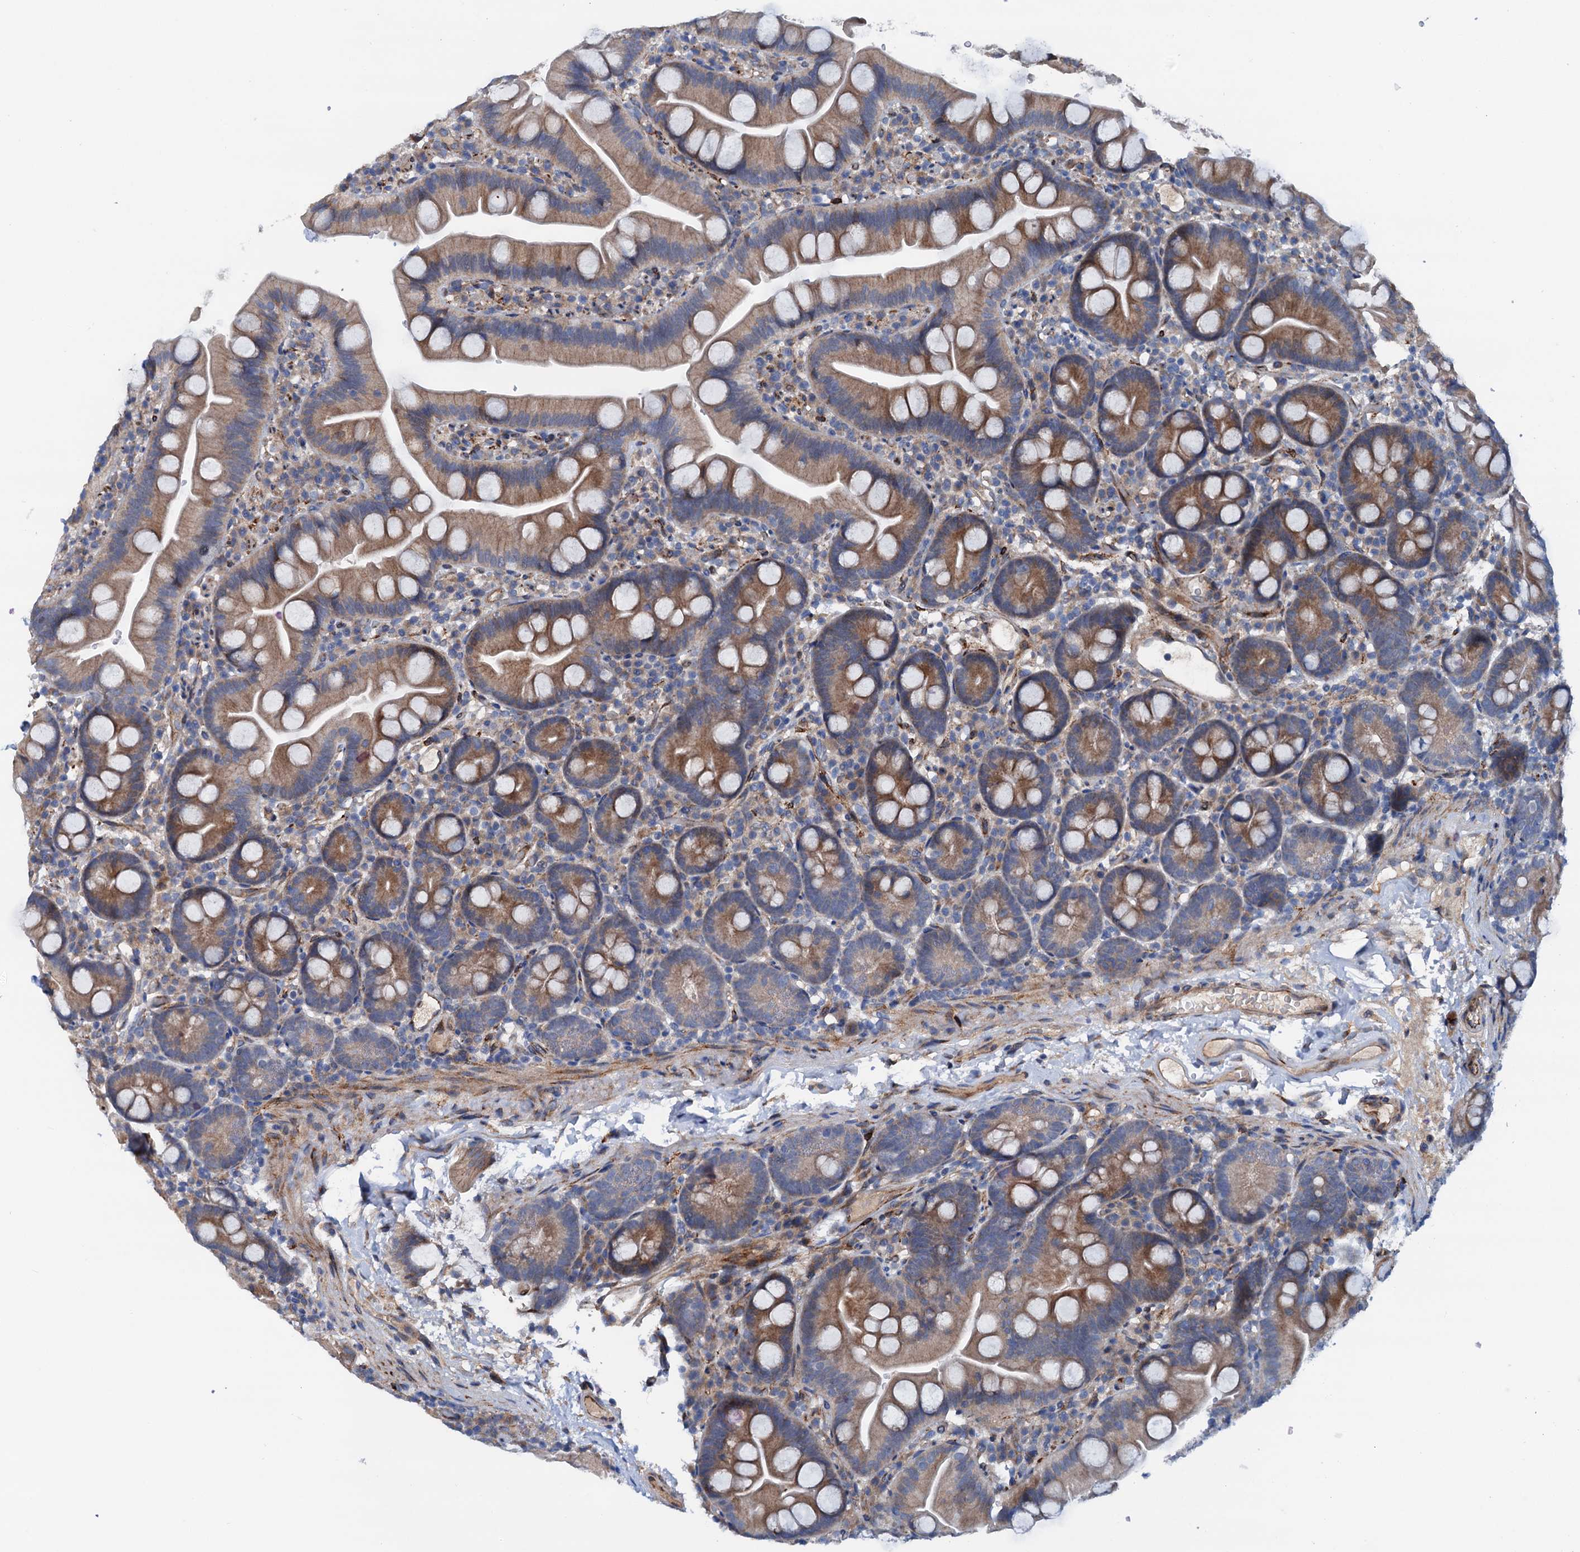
{"staining": {"intensity": "moderate", "quantity": "25%-75%", "location": "cytoplasmic/membranous"}, "tissue": "small intestine", "cell_type": "Glandular cells", "image_type": "normal", "snomed": [{"axis": "morphology", "description": "Normal tissue, NOS"}, {"axis": "topography", "description": "Small intestine"}], "caption": "Protein positivity by IHC shows moderate cytoplasmic/membranous expression in approximately 25%-75% of glandular cells in benign small intestine.", "gene": "RASSF9", "patient": {"sex": "female", "age": 68}}